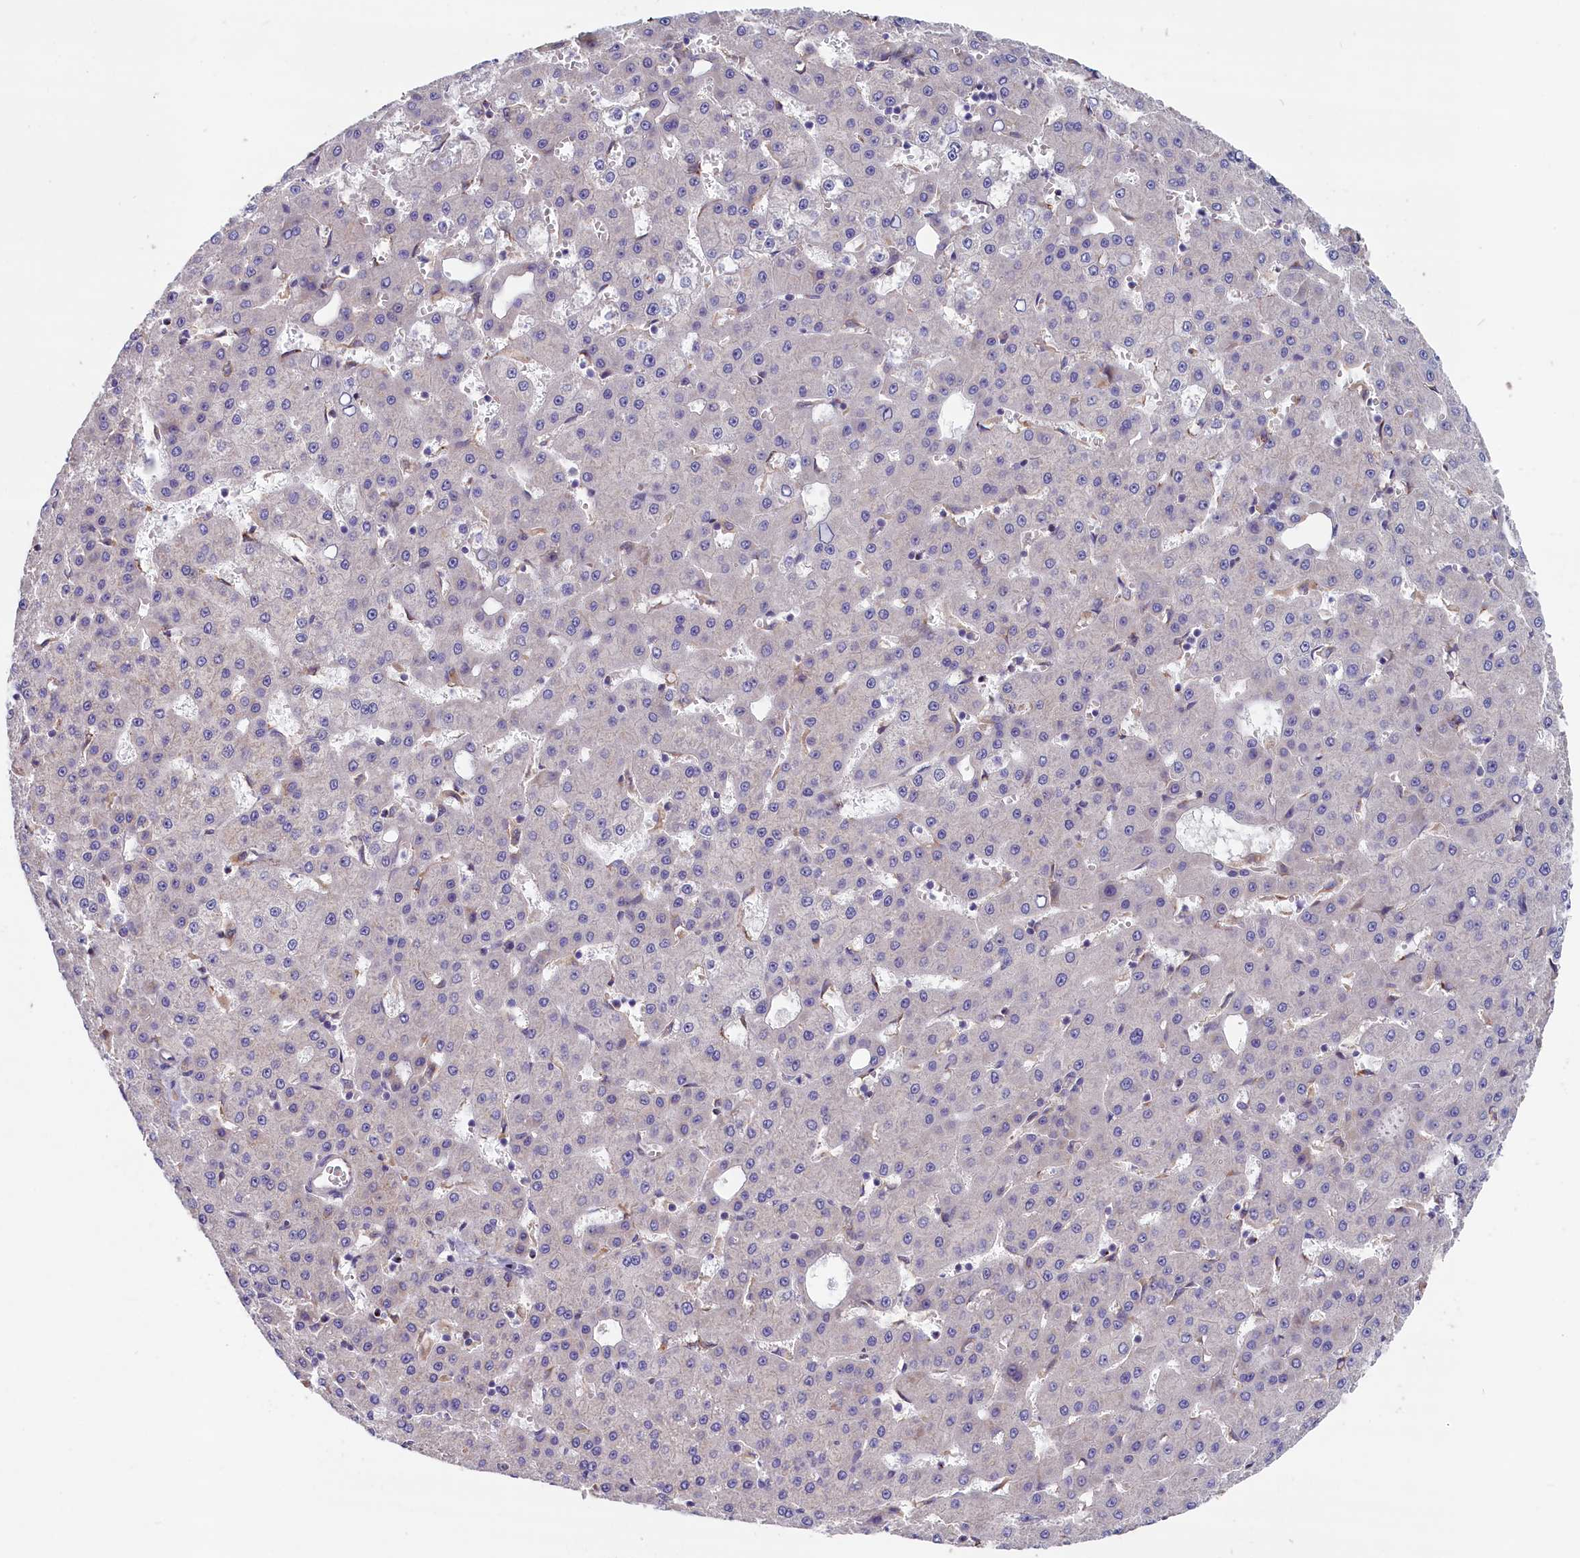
{"staining": {"intensity": "negative", "quantity": "none", "location": "none"}, "tissue": "liver cancer", "cell_type": "Tumor cells", "image_type": "cancer", "snomed": [{"axis": "morphology", "description": "Carcinoma, Hepatocellular, NOS"}, {"axis": "topography", "description": "Liver"}], "caption": "Protein analysis of liver cancer demonstrates no significant expression in tumor cells. Brightfield microscopy of immunohistochemistry (IHC) stained with DAB (3,3'-diaminobenzidine) (brown) and hematoxylin (blue), captured at high magnification.", "gene": "GPR108", "patient": {"sex": "male", "age": 47}}